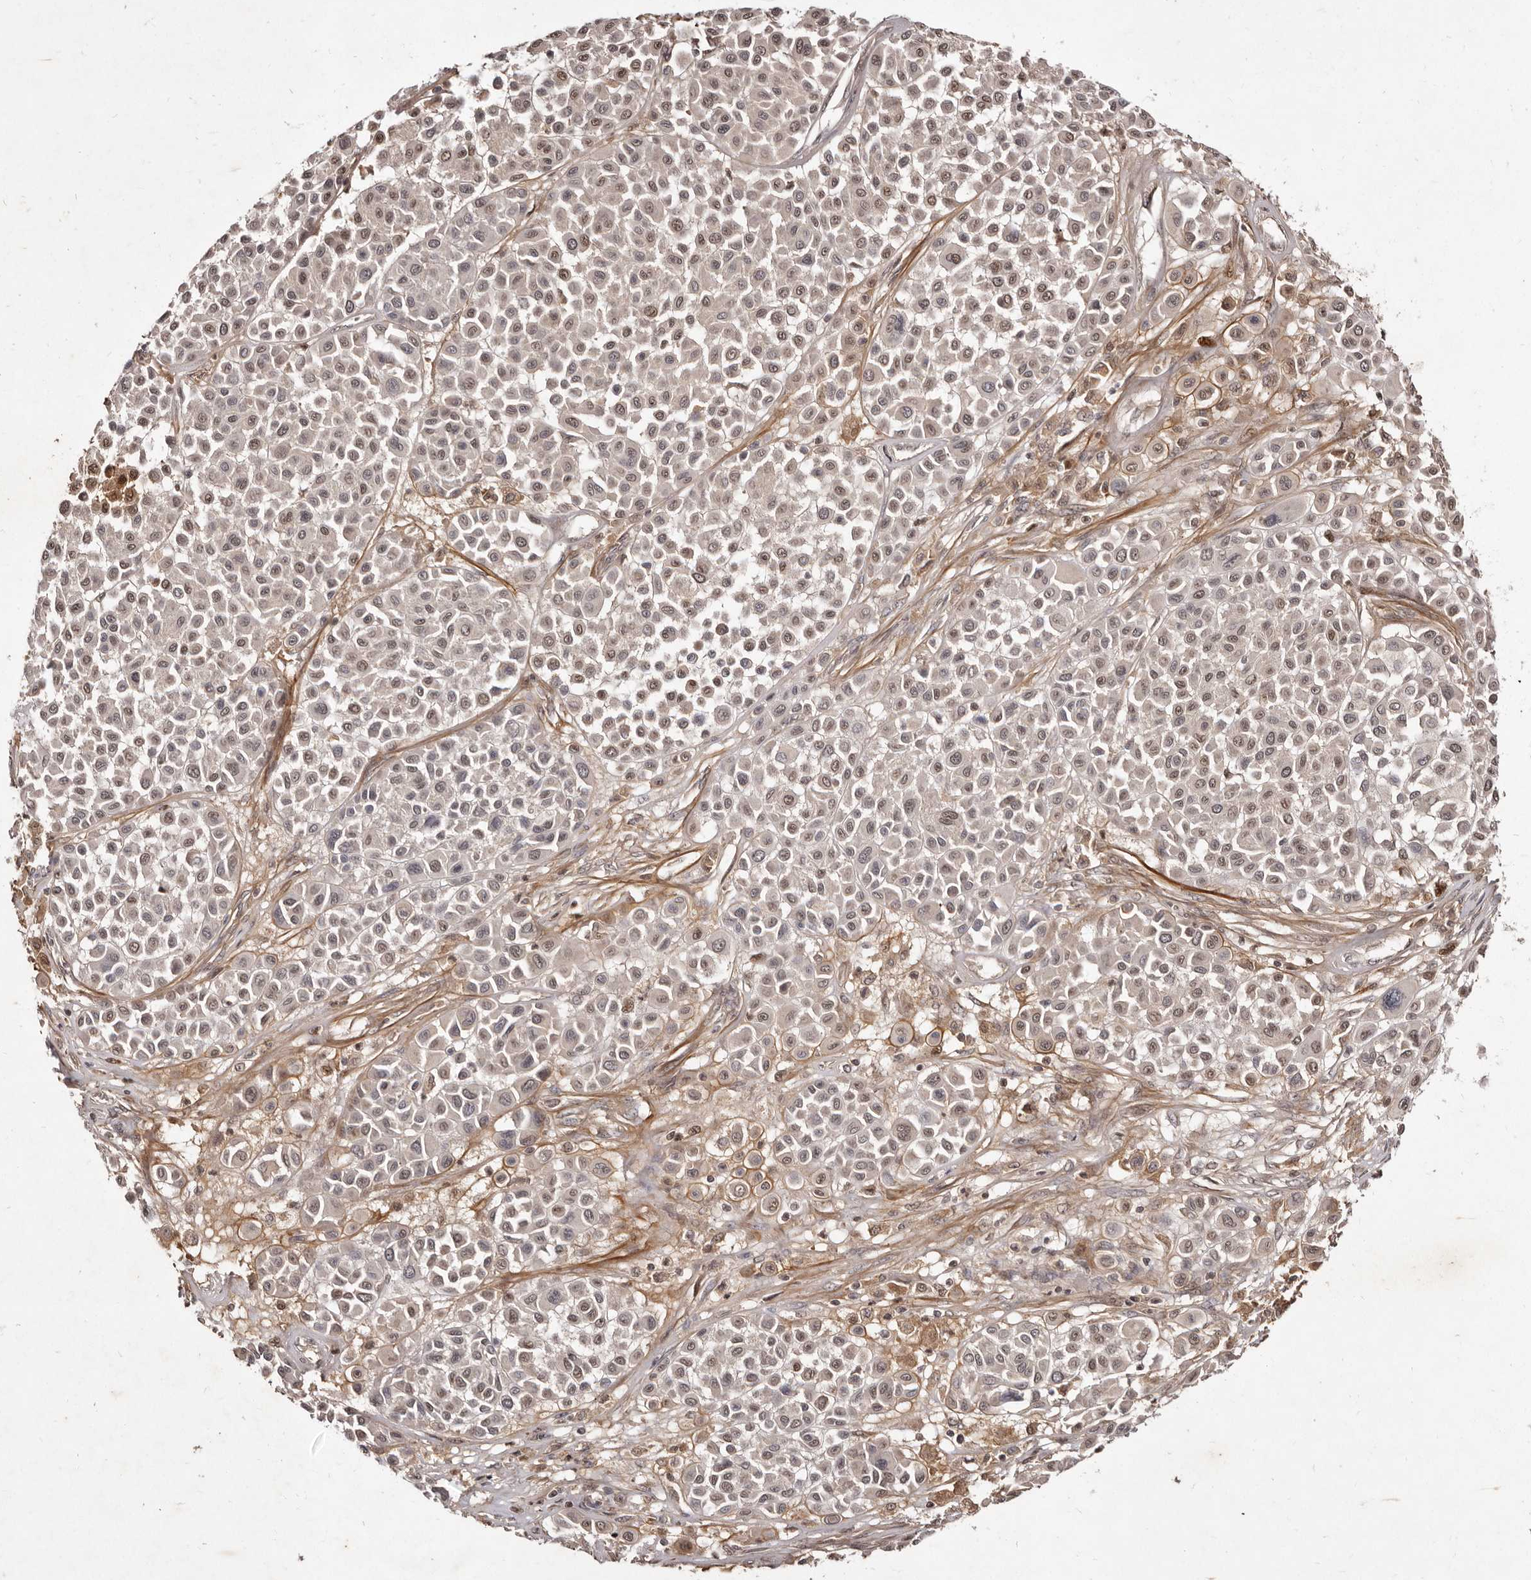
{"staining": {"intensity": "weak", "quantity": ">75%", "location": "nuclear"}, "tissue": "melanoma", "cell_type": "Tumor cells", "image_type": "cancer", "snomed": [{"axis": "morphology", "description": "Malignant melanoma, Metastatic site"}, {"axis": "topography", "description": "Soft tissue"}], "caption": "Immunohistochemistry staining of malignant melanoma (metastatic site), which displays low levels of weak nuclear positivity in about >75% of tumor cells indicating weak nuclear protein staining. The staining was performed using DAB (brown) for protein detection and nuclei were counterstained in hematoxylin (blue).", "gene": "LCORL", "patient": {"sex": "male", "age": 41}}